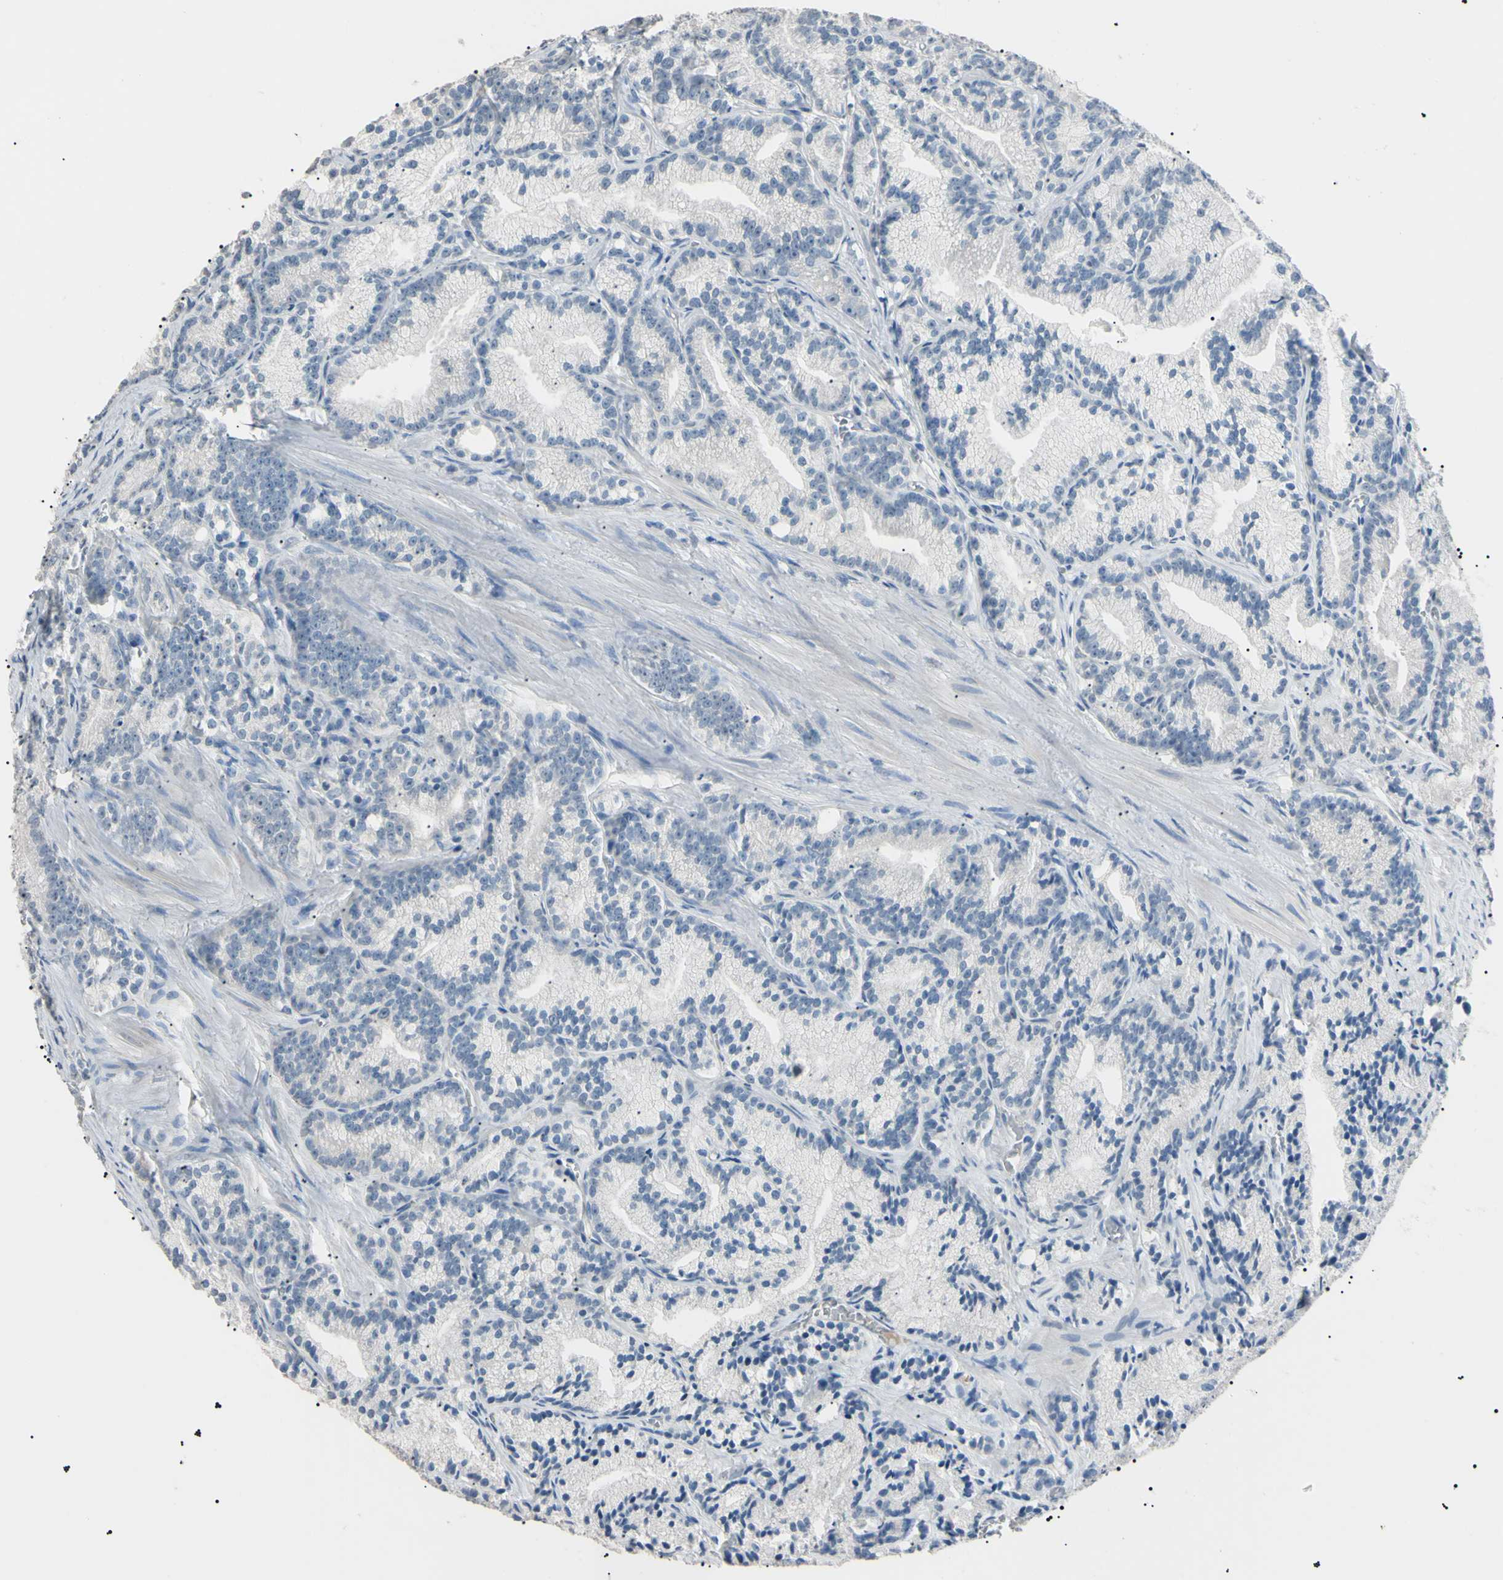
{"staining": {"intensity": "negative", "quantity": "none", "location": "none"}, "tissue": "prostate cancer", "cell_type": "Tumor cells", "image_type": "cancer", "snomed": [{"axis": "morphology", "description": "Adenocarcinoma, Medium grade"}, {"axis": "topography", "description": "Prostate"}], "caption": "Immunohistochemistry (IHC) micrograph of neoplastic tissue: adenocarcinoma (medium-grade) (prostate) stained with DAB displays no significant protein staining in tumor cells. (DAB (3,3'-diaminobenzidine) immunohistochemistry (IHC), high magnification).", "gene": "CGB3", "patient": {"sex": "male", "age": 65}}